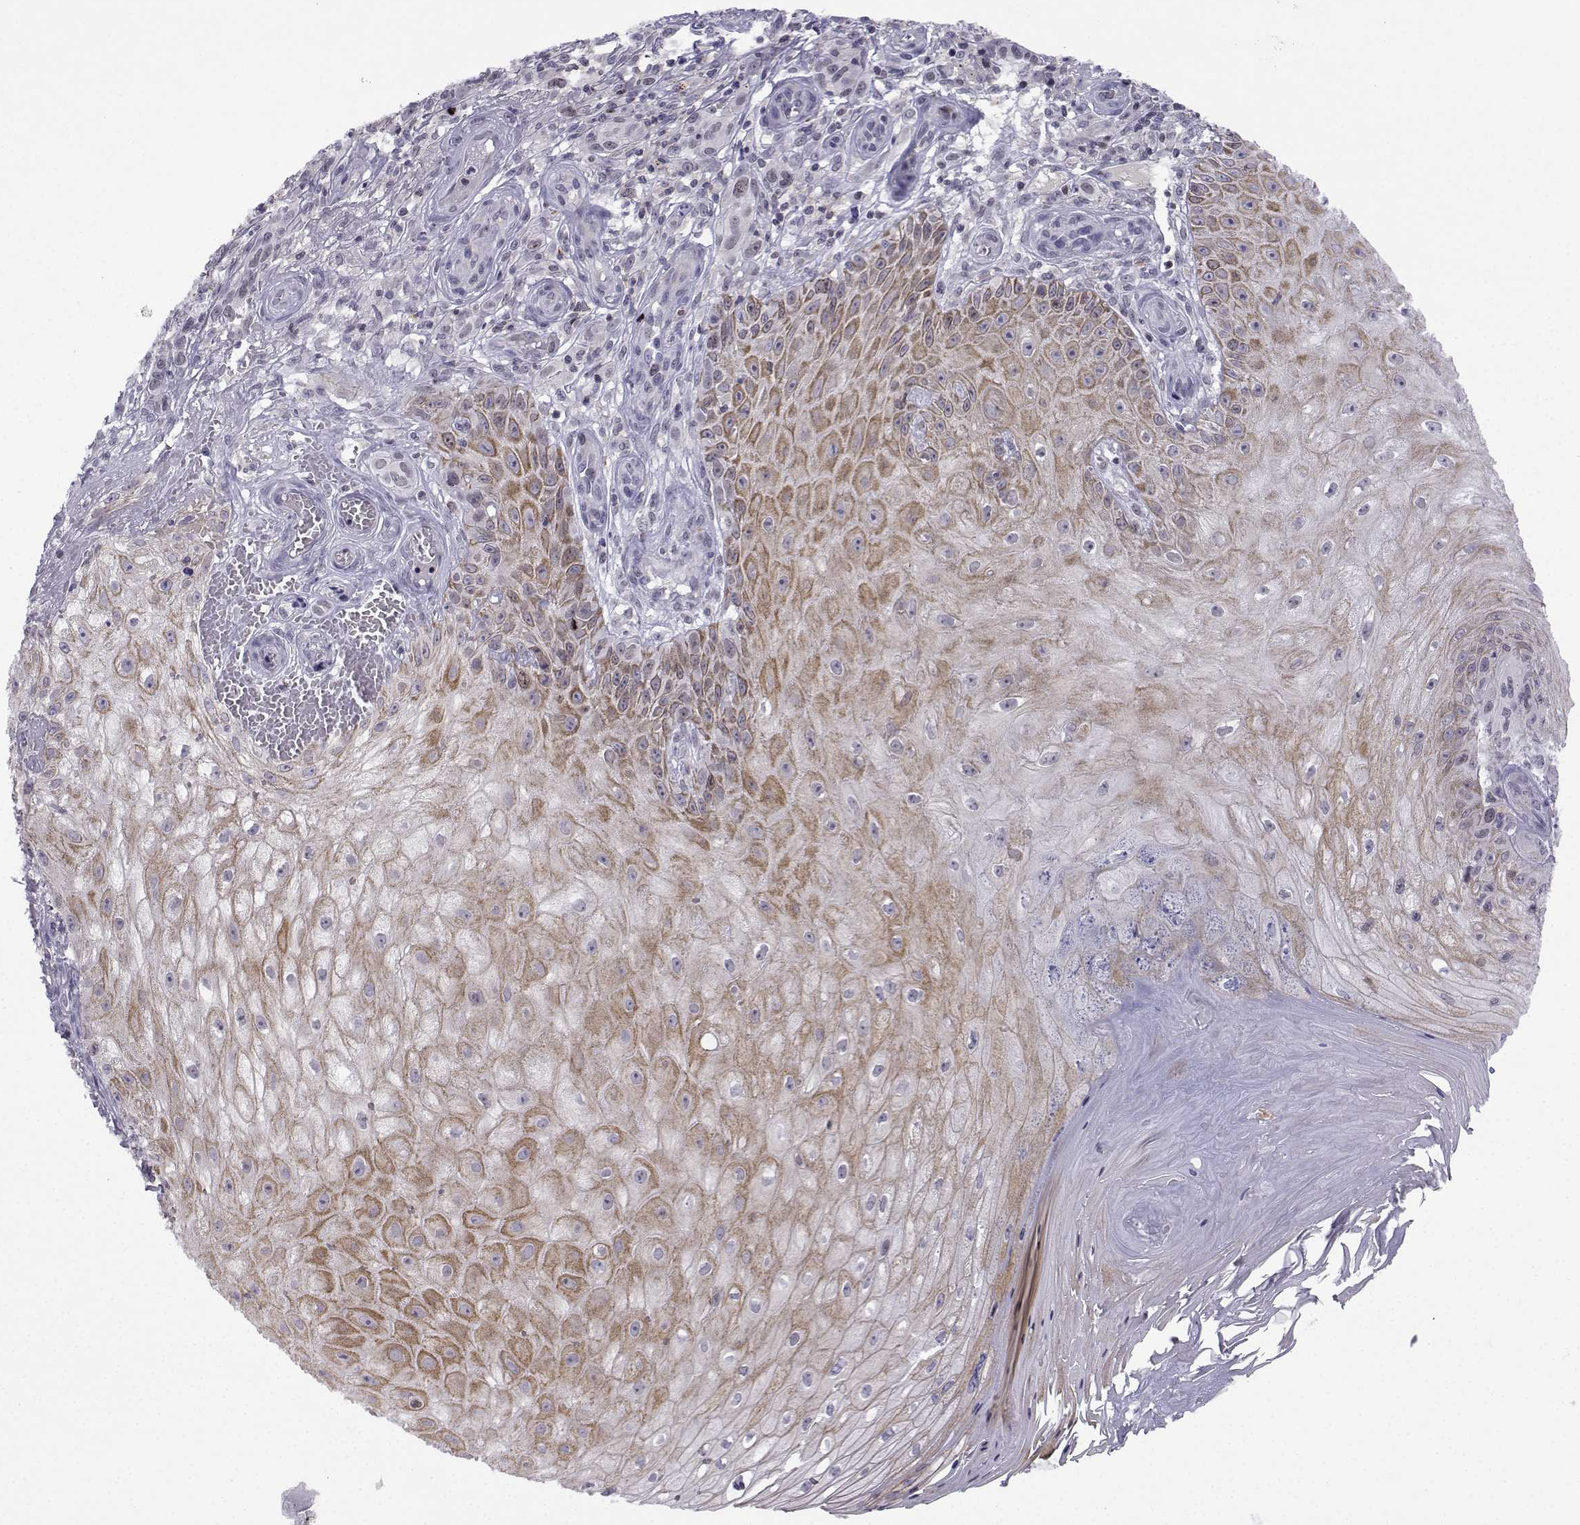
{"staining": {"intensity": "negative", "quantity": "none", "location": "none"}, "tissue": "melanoma", "cell_type": "Tumor cells", "image_type": "cancer", "snomed": [{"axis": "morphology", "description": "Malignant melanoma, NOS"}, {"axis": "topography", "description": "Skin"}], "caption": "Image shows no protein expression in tumor cells of melanoma tissue. (Brightfield microscopy of DAB (3,3'-diaminobenzidine) immunohistochemistry at high magnification).", "gene": "INCENP", "patient": {"sex": "female", "age": 53}}